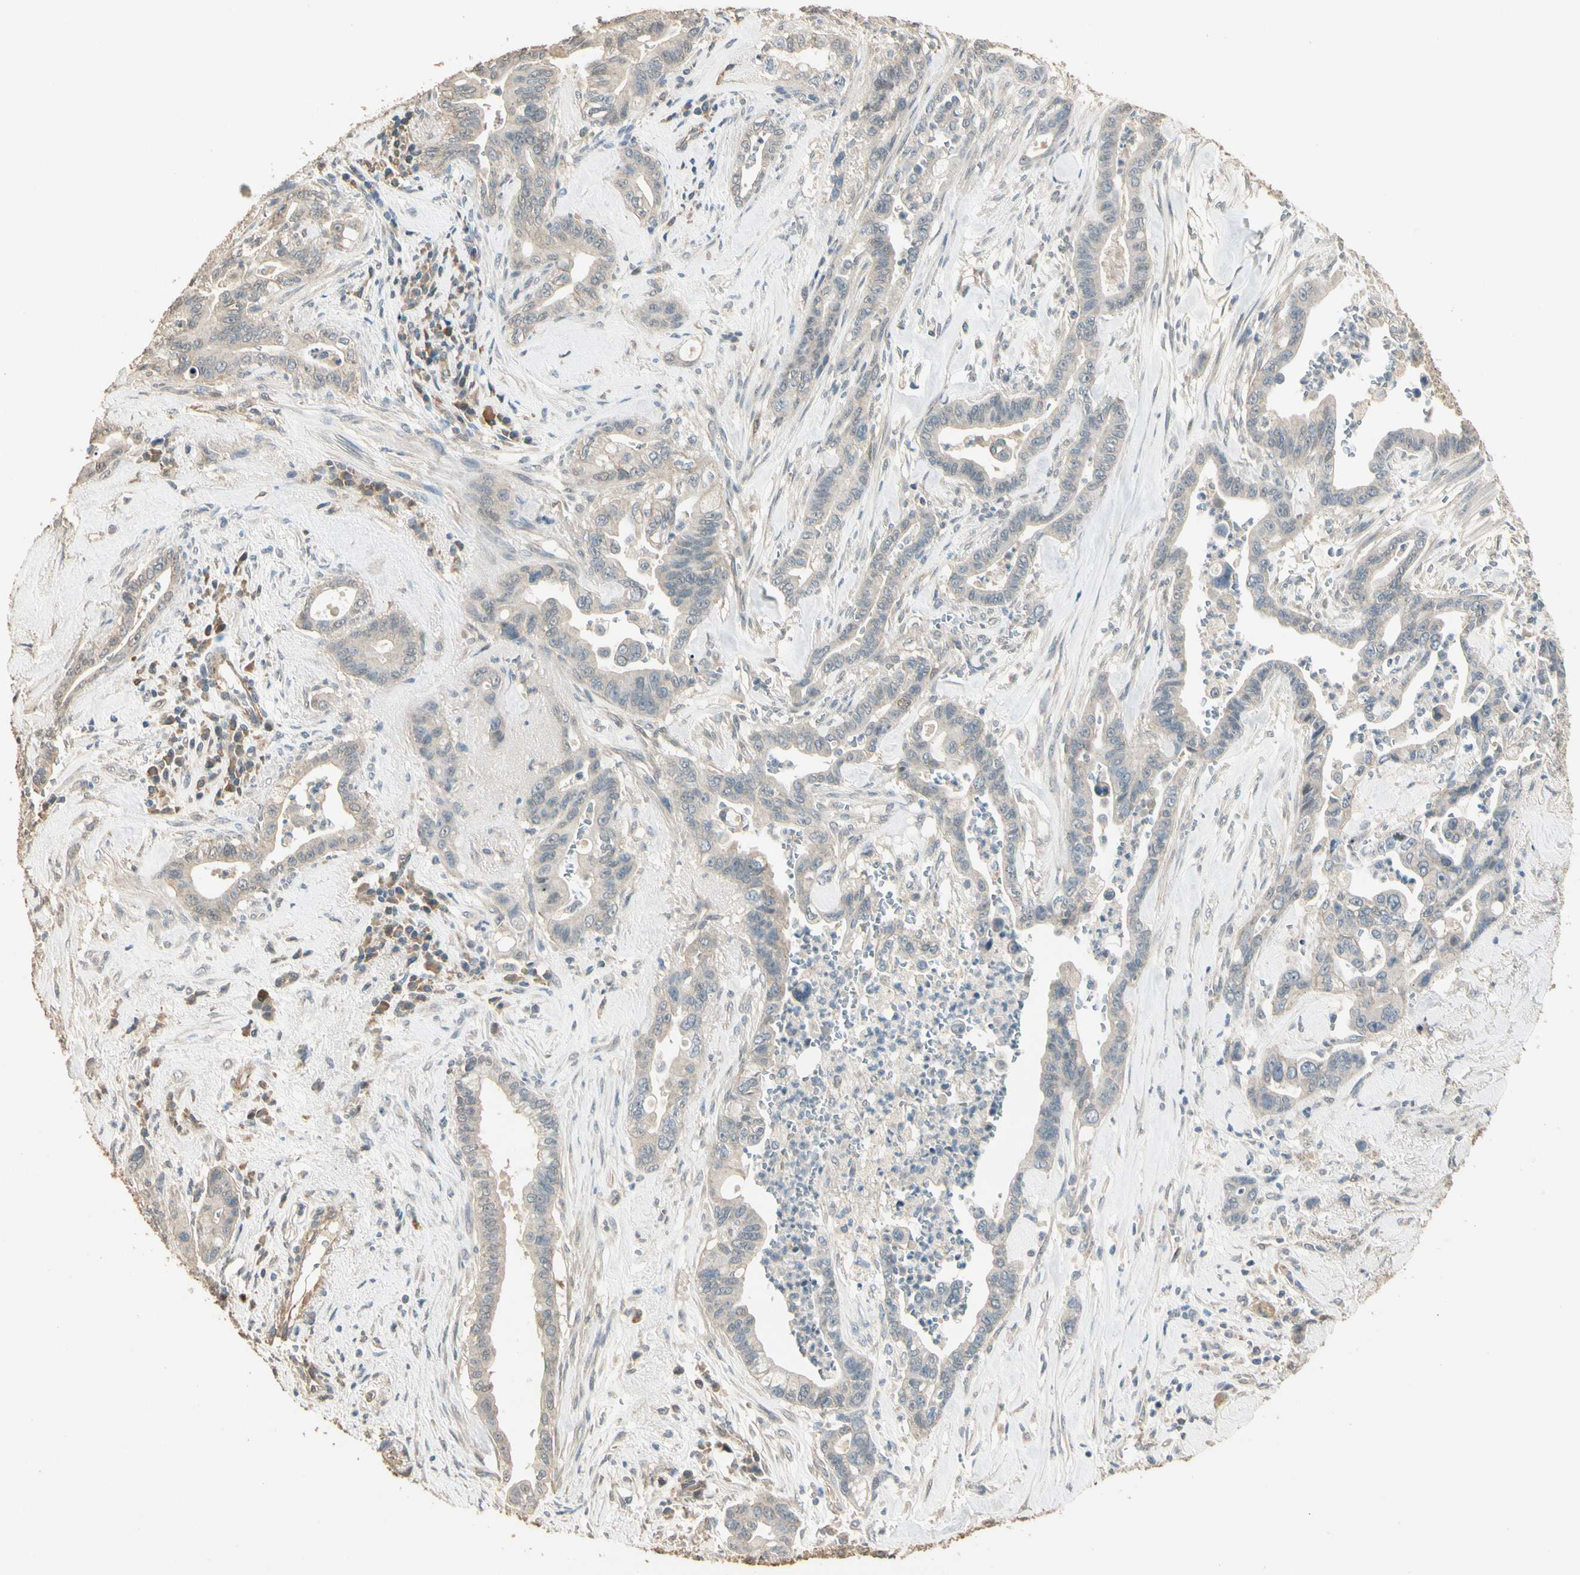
{"staining": {"intensity": "weak", "quantity": "25%-75%", "location": "cytoplasmic/membranous"}, "tissue": "pancreatic cancer", "cell_type": "Tumor cells", "image_type": "cancer", "snomed": [{"axis": "morphology", "description": "Adenocarcinoma, NOS"}, {"axis": "topography", "description": "Pancreas"}], "caption": "About 25%-75% of tumor cells in pancreatic adenocarcinoma show weak cytoplasmic/membranous protein staining as visualized by brown immunohistochemical staining.", "gene": "CDH6", "patient": {"sex": "male", "age": 70}}